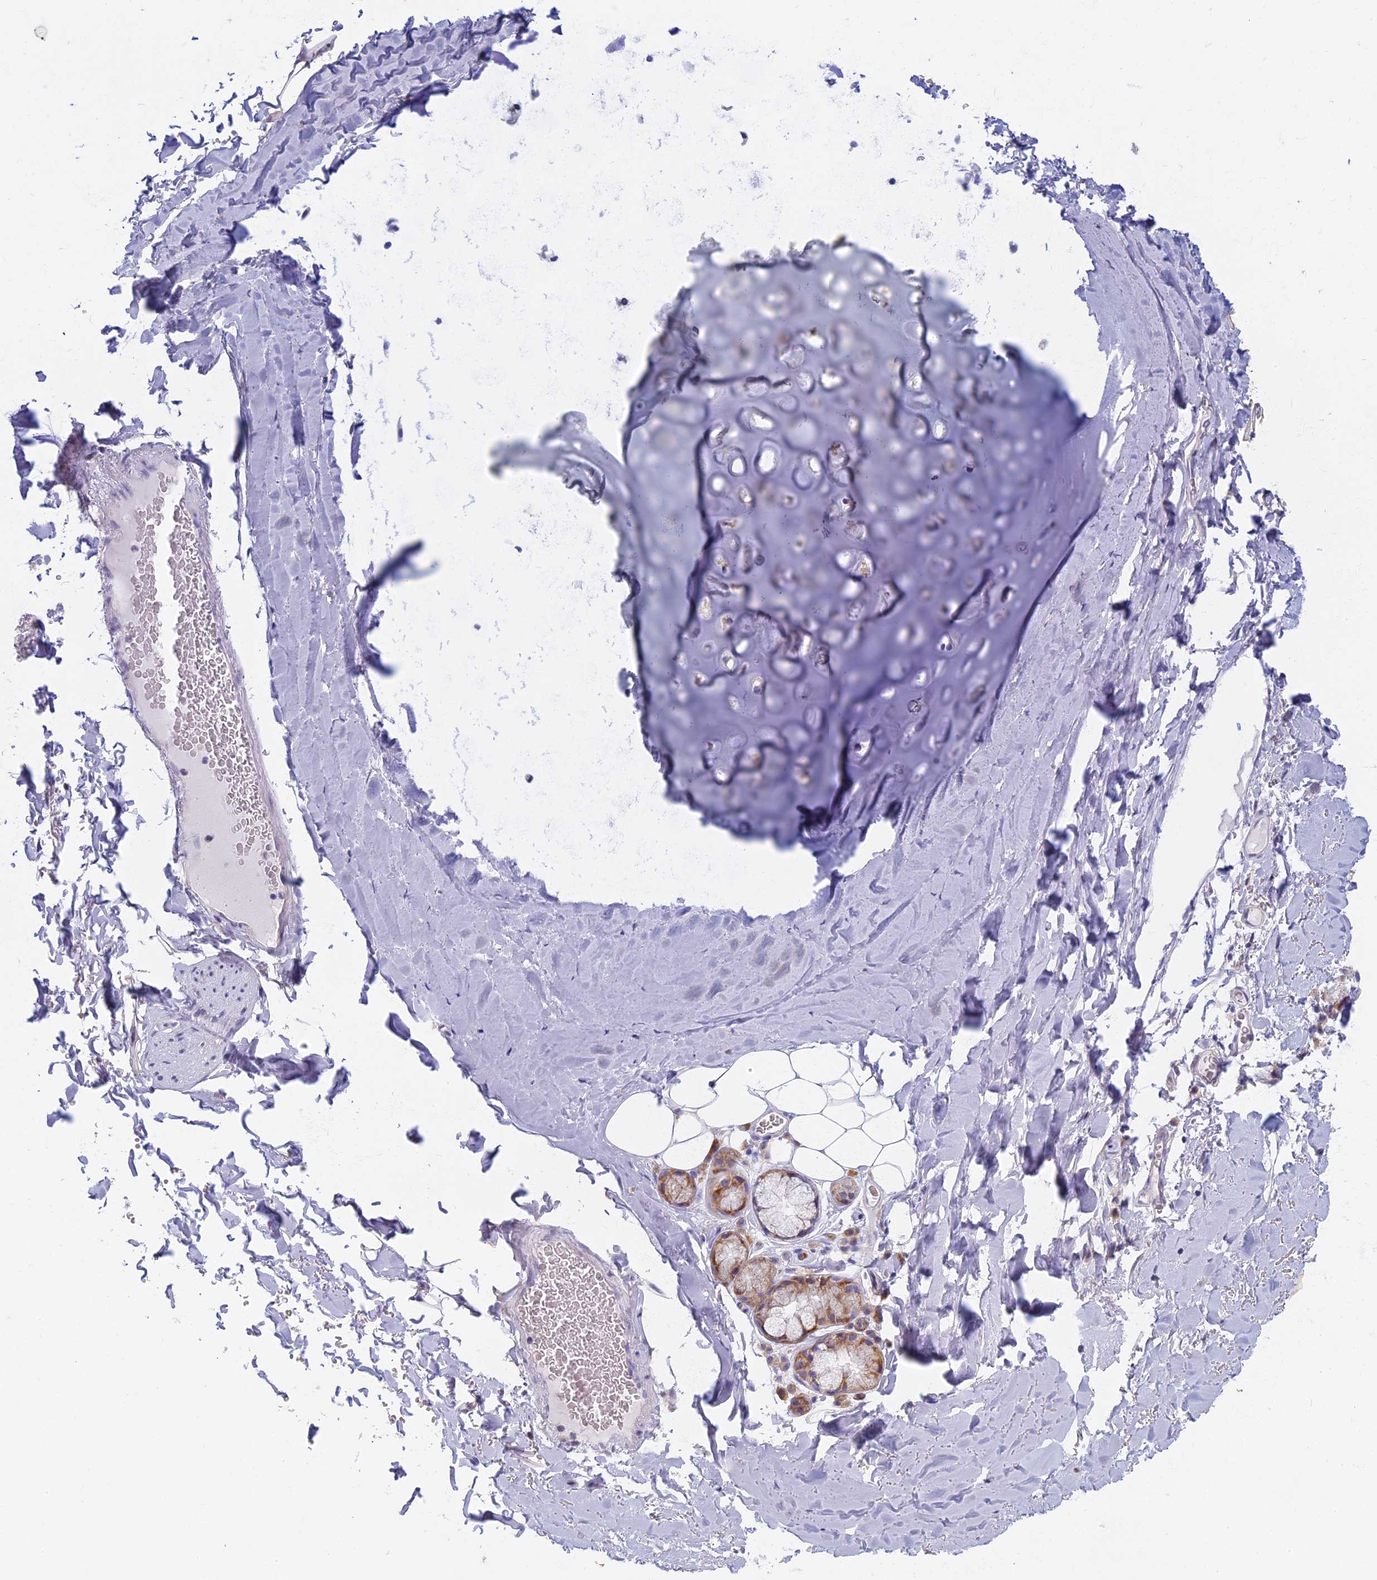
{"staining": {"intensity": "negative", "quantity": "none", "location": "none"}, "tissue": "adipose tissue", "cell_type": "Adipocytes", "image_type": "normal", "snomed": [{"axis": "morphology", "description": "Normal tissue, NOS"}, {"axis": "topography", "description": "Lymph node"}, {"axis": "topography", "description": "Bronchus"}], "caption": "The immunohistochemistry histopathology image has no significant positivity in adipocytes of adipose tissue.", "gene": "DDX51", "patient": {"sex": "male", "age": 63}}